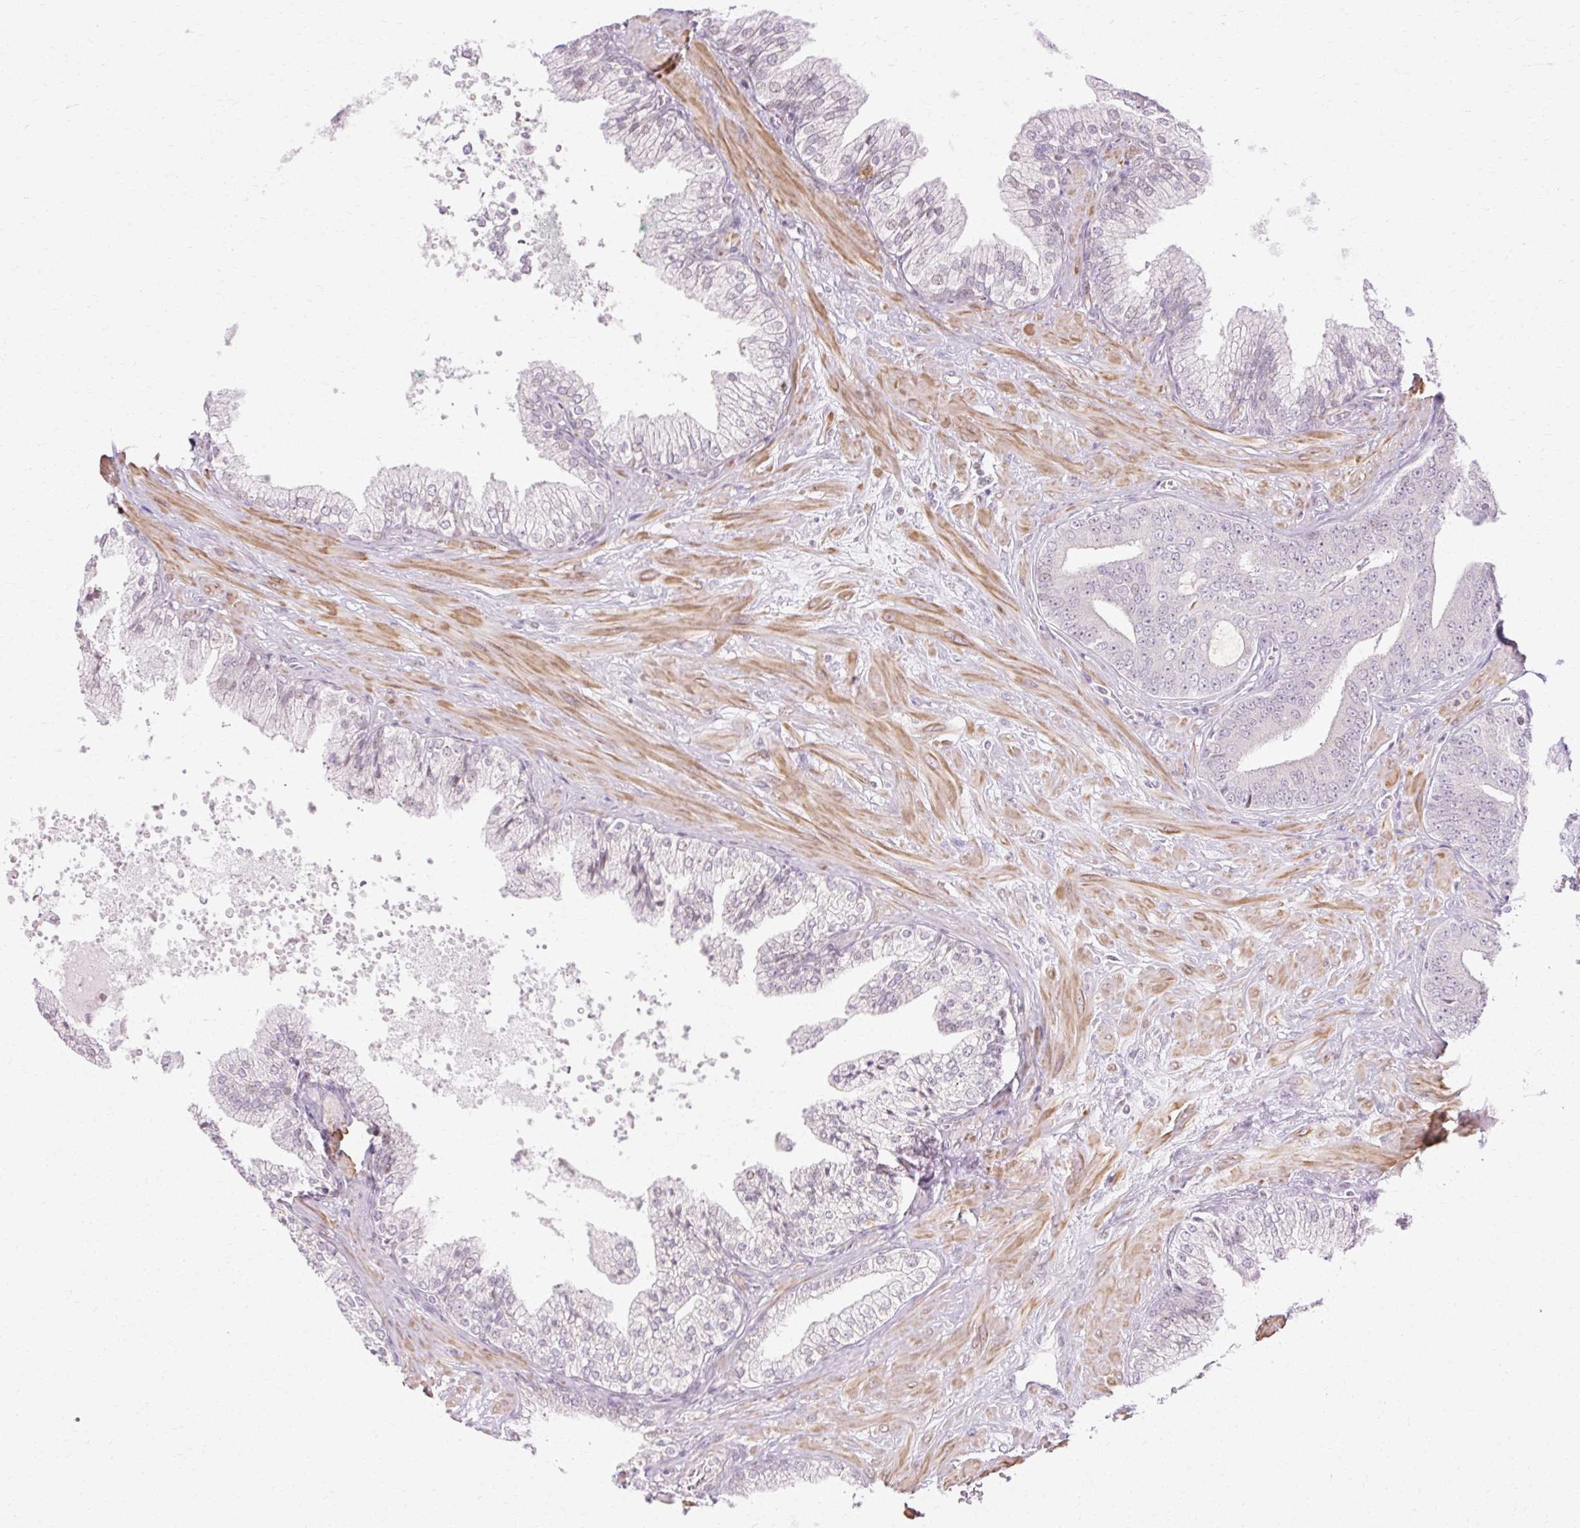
{"staining": {"intensity": "negative", "quantity": "none", "location": "none"}, "tissue": "prostate cancer", "cell_type": "Tumor cells", "image_type": "cancer", "snomed": [{"axis": "morphology", "description": "Adenocarcinoma, High grade"}, {"axis": "topography", "description": "Prostate"}], "caption": "IHC image of human prostate high-grade adenocarcinoma stained for a protein (brown), which displays no positivity in tumor cells. Nuclei are stained in blue.", "gene": "C3orf49", "patient": {"sex": "male", "age": 55}}